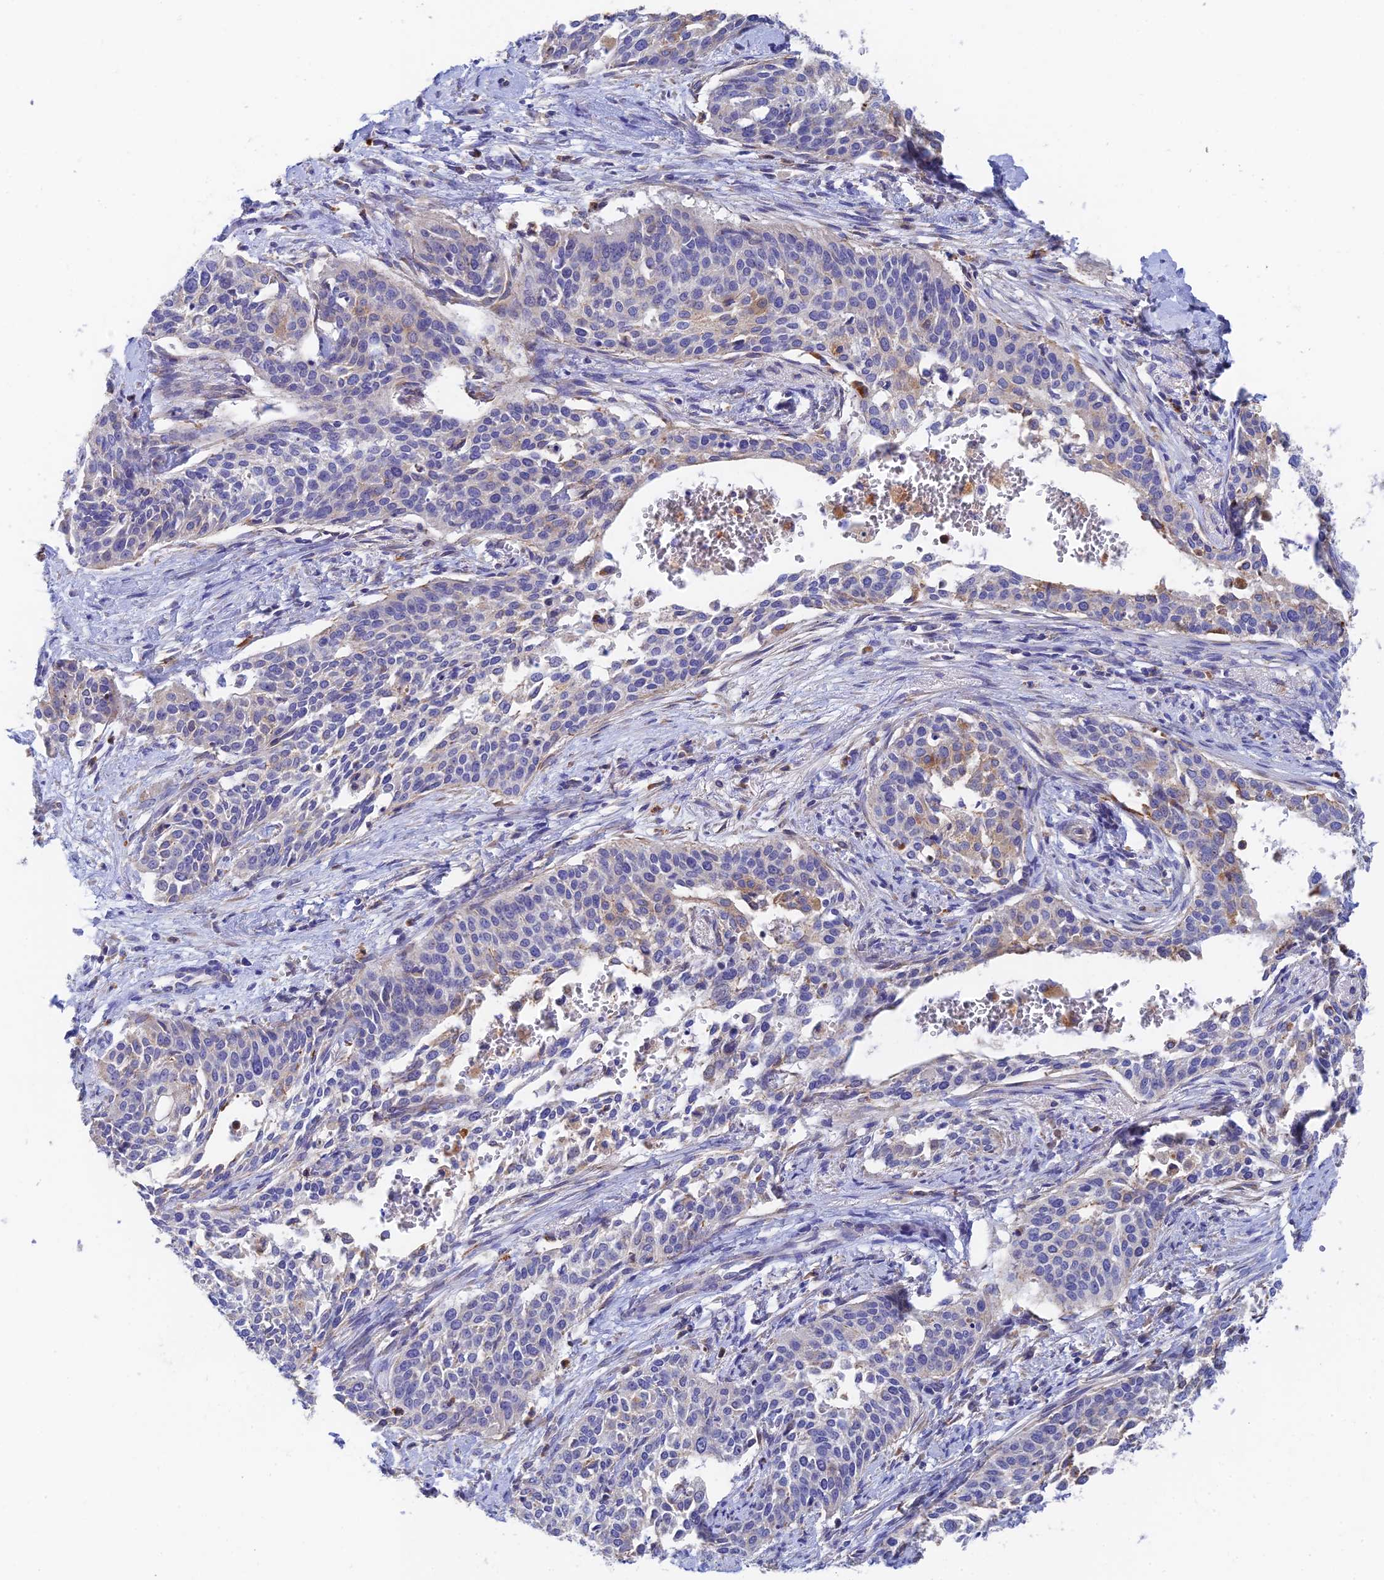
{"staining": {"intensity": "moderate", "quantity": "<25%", "location": "cytoplasmic/membranous"}, "tissue": "cervical cancer", "cell_type": "Tumor cells", "image_type": "cancer", "snomed": [{"axis": "morphology", "description": "Squamous cell carcinoma, NOS"}, {"axis": "topography", "description": "Cervix"}], "caption": "Tumor cells demonstrate moderate cytoplasmic/membranous staining in approximately <25% of cells in squamous cell carcinoma (cervical).", "gene": "RPGRIP1L", "patient": {"sex": "female", "age": 44}}